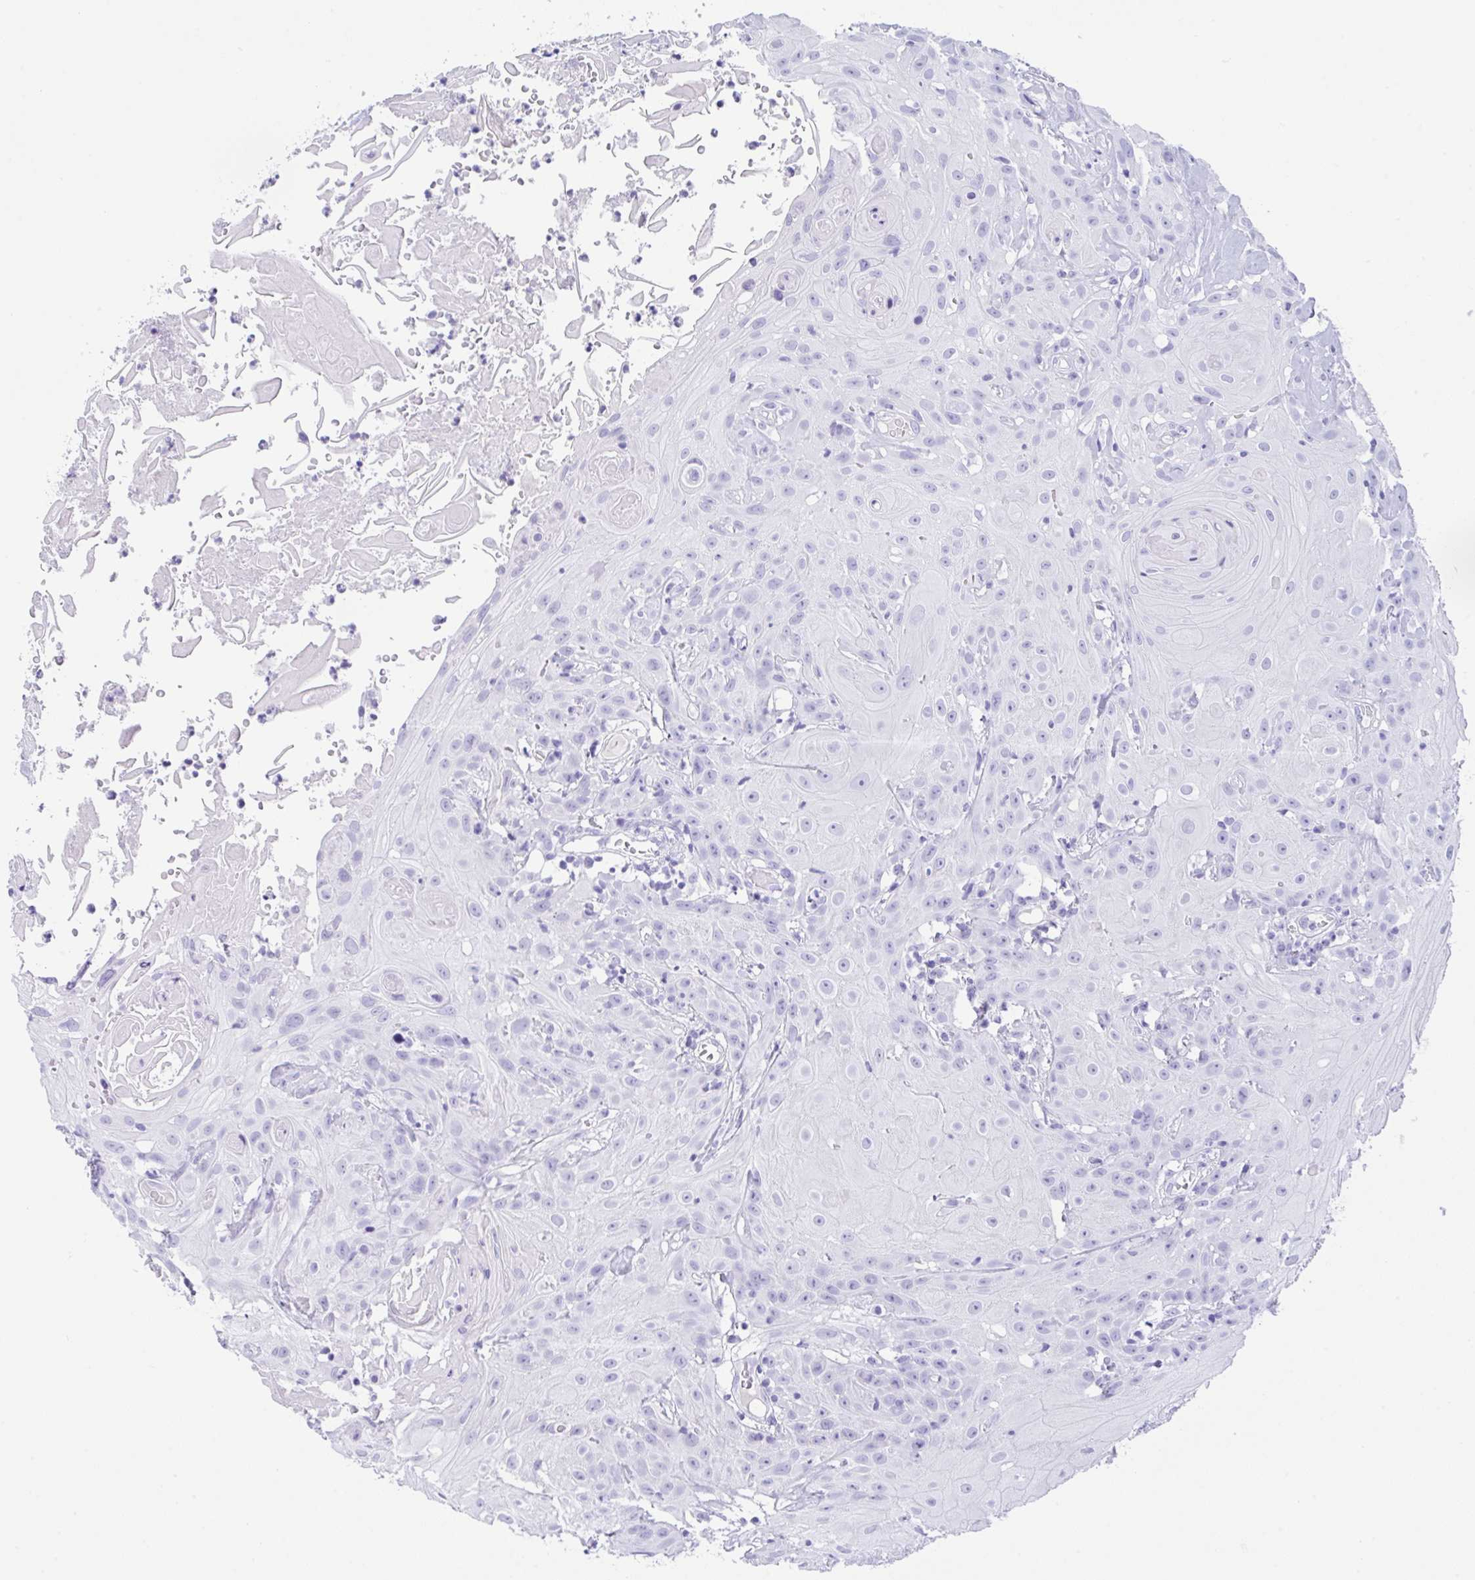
{"staining": {"intensity": "negative", "quantity": "none", "location": "none"}, "tissue": "head and neck cancer", "cell_type": "Tumor cells", "image_type": "cancer", "snomed": [{"axis": "morphology", "description": "Squamous cell carcinoma, NOS"}, {"axis": "topography", "description": "Skin"}, {"axis": "topography", "description": "Head-Neck"}], "caption": "Head and neck cancer was stained to show a protein in brown. There is no significant positivity in tumor cells.", "gene": "CPA1", "patient": {"sex": "male", "age": 80}}